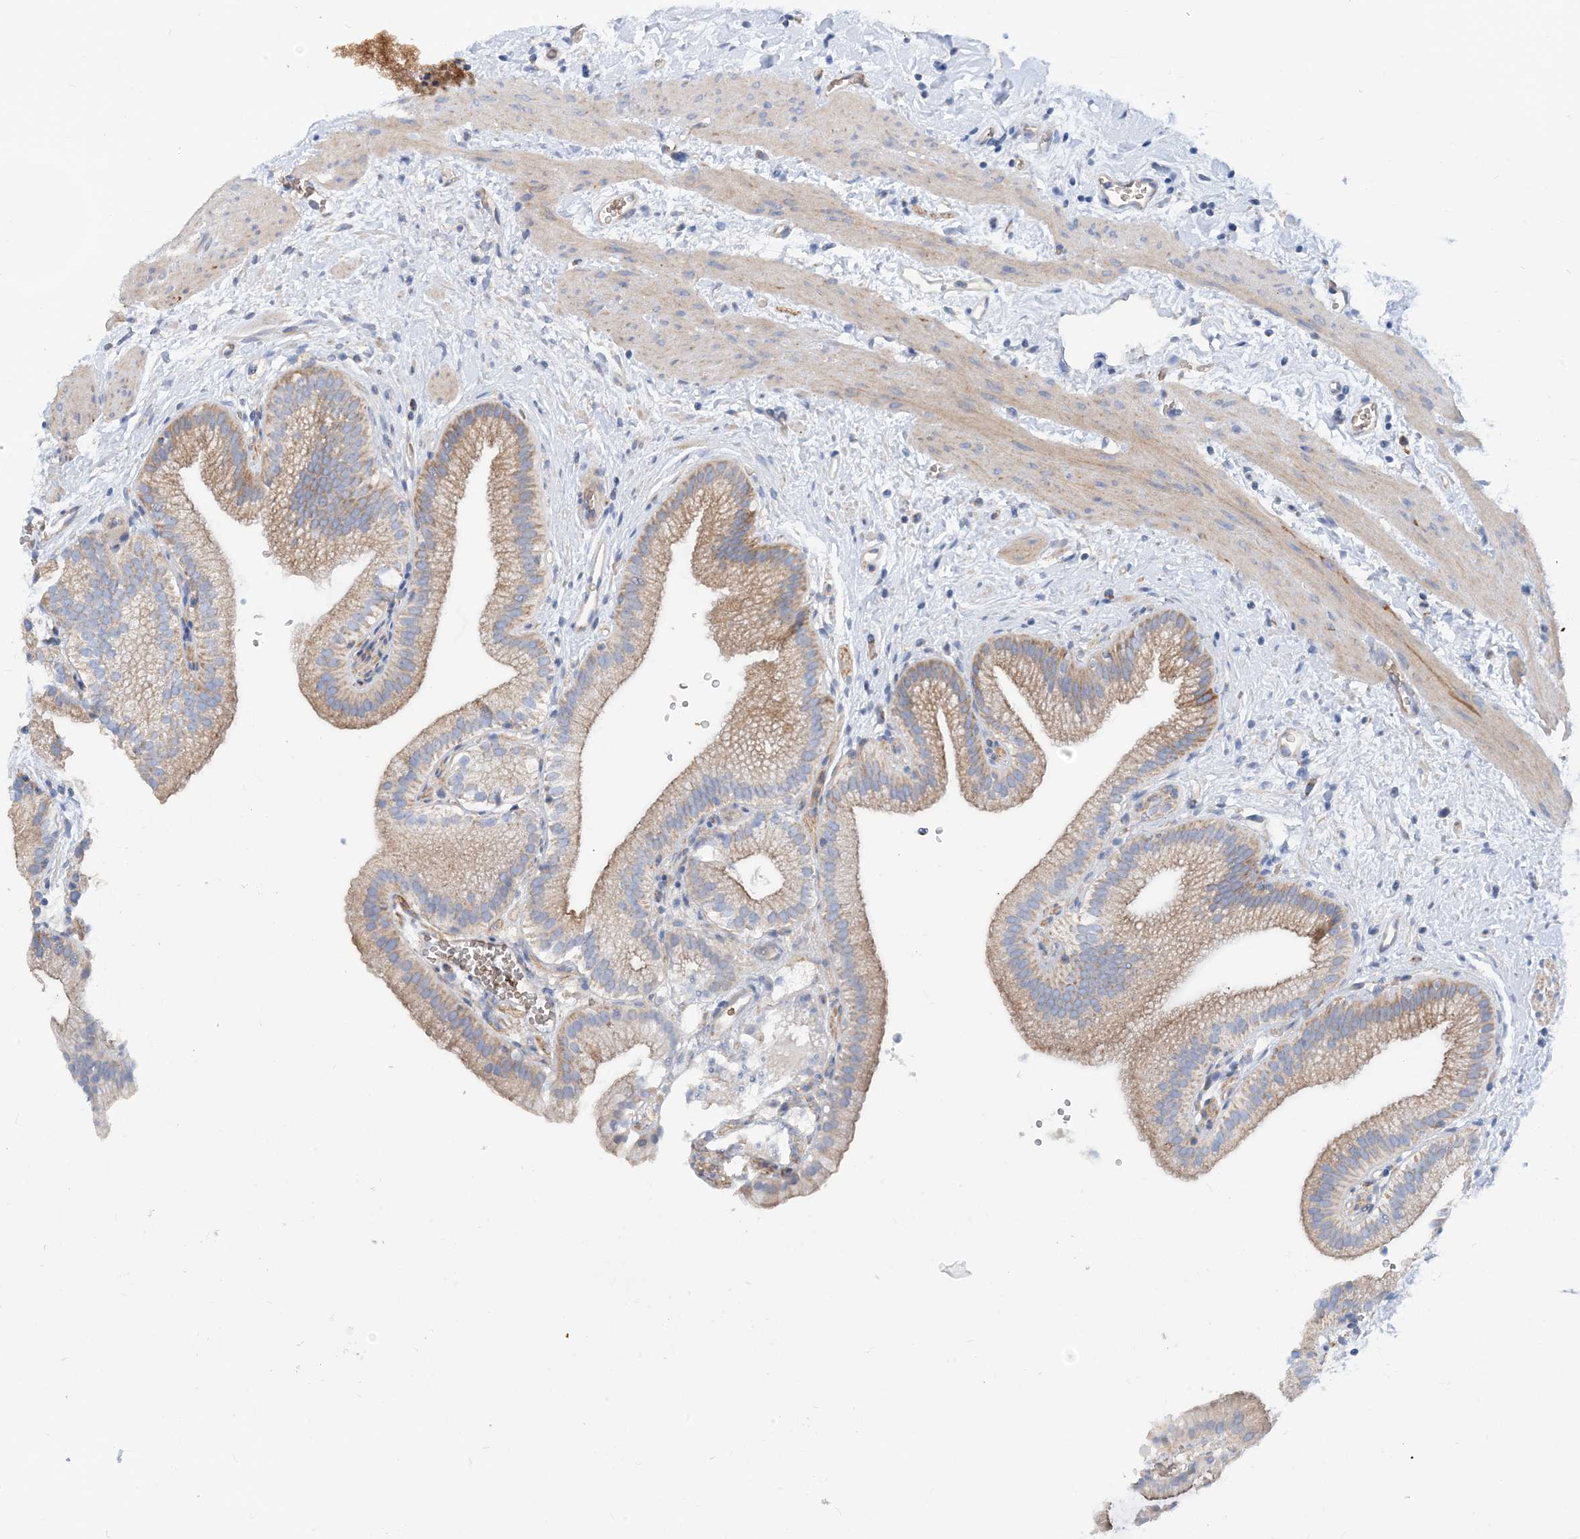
{"staining": {"intensity": "moderate", "quantity": ">75%", "location": "cytoplasmic/membranous"}, "tissue": "gallbladder", "cell_type": "Glandular cells", "image_type": "normal", "snomed": [{"axis": "morphology", "description": "Normal tissue, NOS"}, {"axis": "topography", "description": "Gallbladder"}], "caption": "IHC micrograph of normal human gallbladder stained for a protein (brown), which shows medium levels of moderate cytoplasmic/membranous expression in about >75% of glandular cells.", "gene": "PHOSPHO2", "patient": {"sex": "male", "age": 55}}